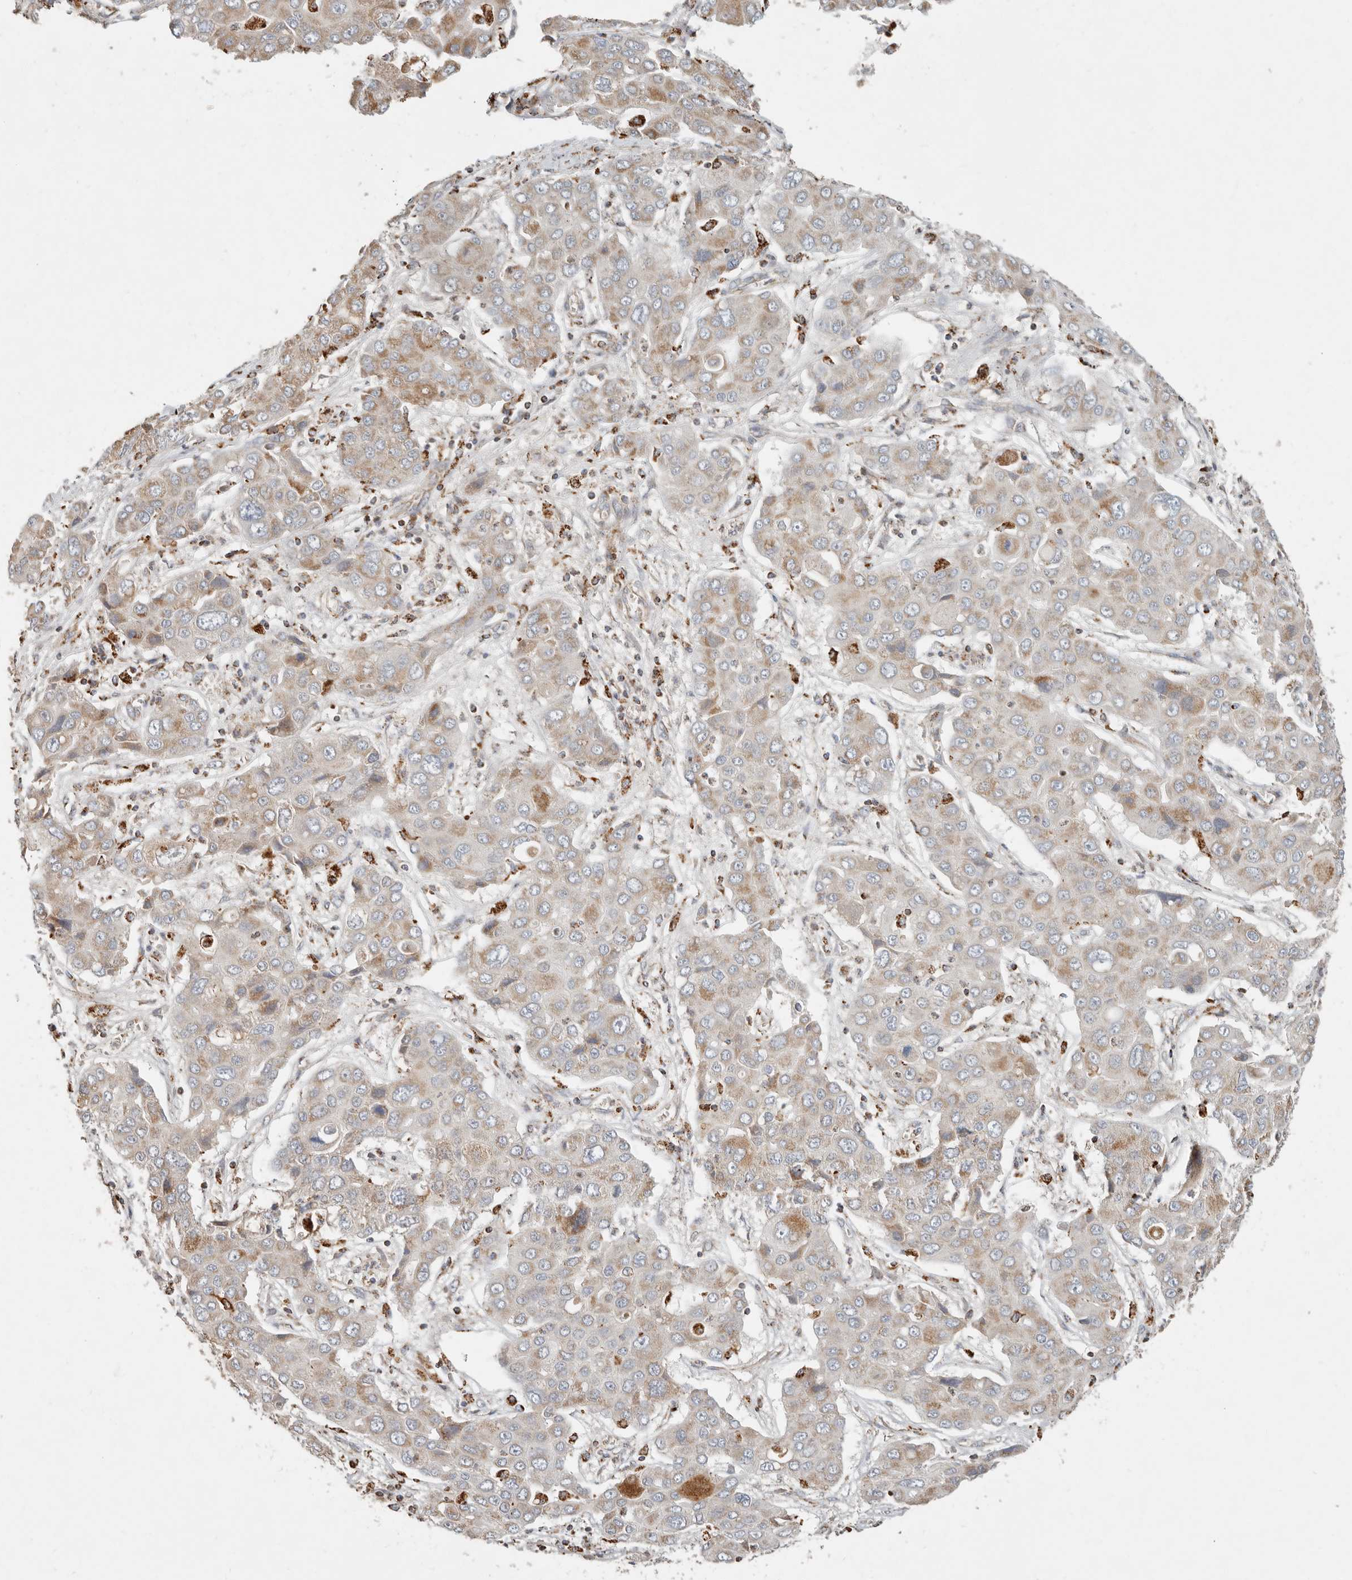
{"staining": {"intensity": "moderate", "quantity": "25%-75%", "location": "cytoplasmic/membranous"}, "tissue": "liver cancer", "cell_type": "Tumor cells", "image_type": "cancer", "snomed": [{"axis": "morphology", "description": "Cholangiocarcinoma"}, {"axis": "topography", "description": "Liver"}], "caption": "Immunohistochemical staining of human liver cancer exhibits medium levels of moderate cytoplasmic/membranous staining in about 25%-75% of tumor cells.", "gene": "ARHGEF10L", "patient": {"sex": "male", "age": 67}}